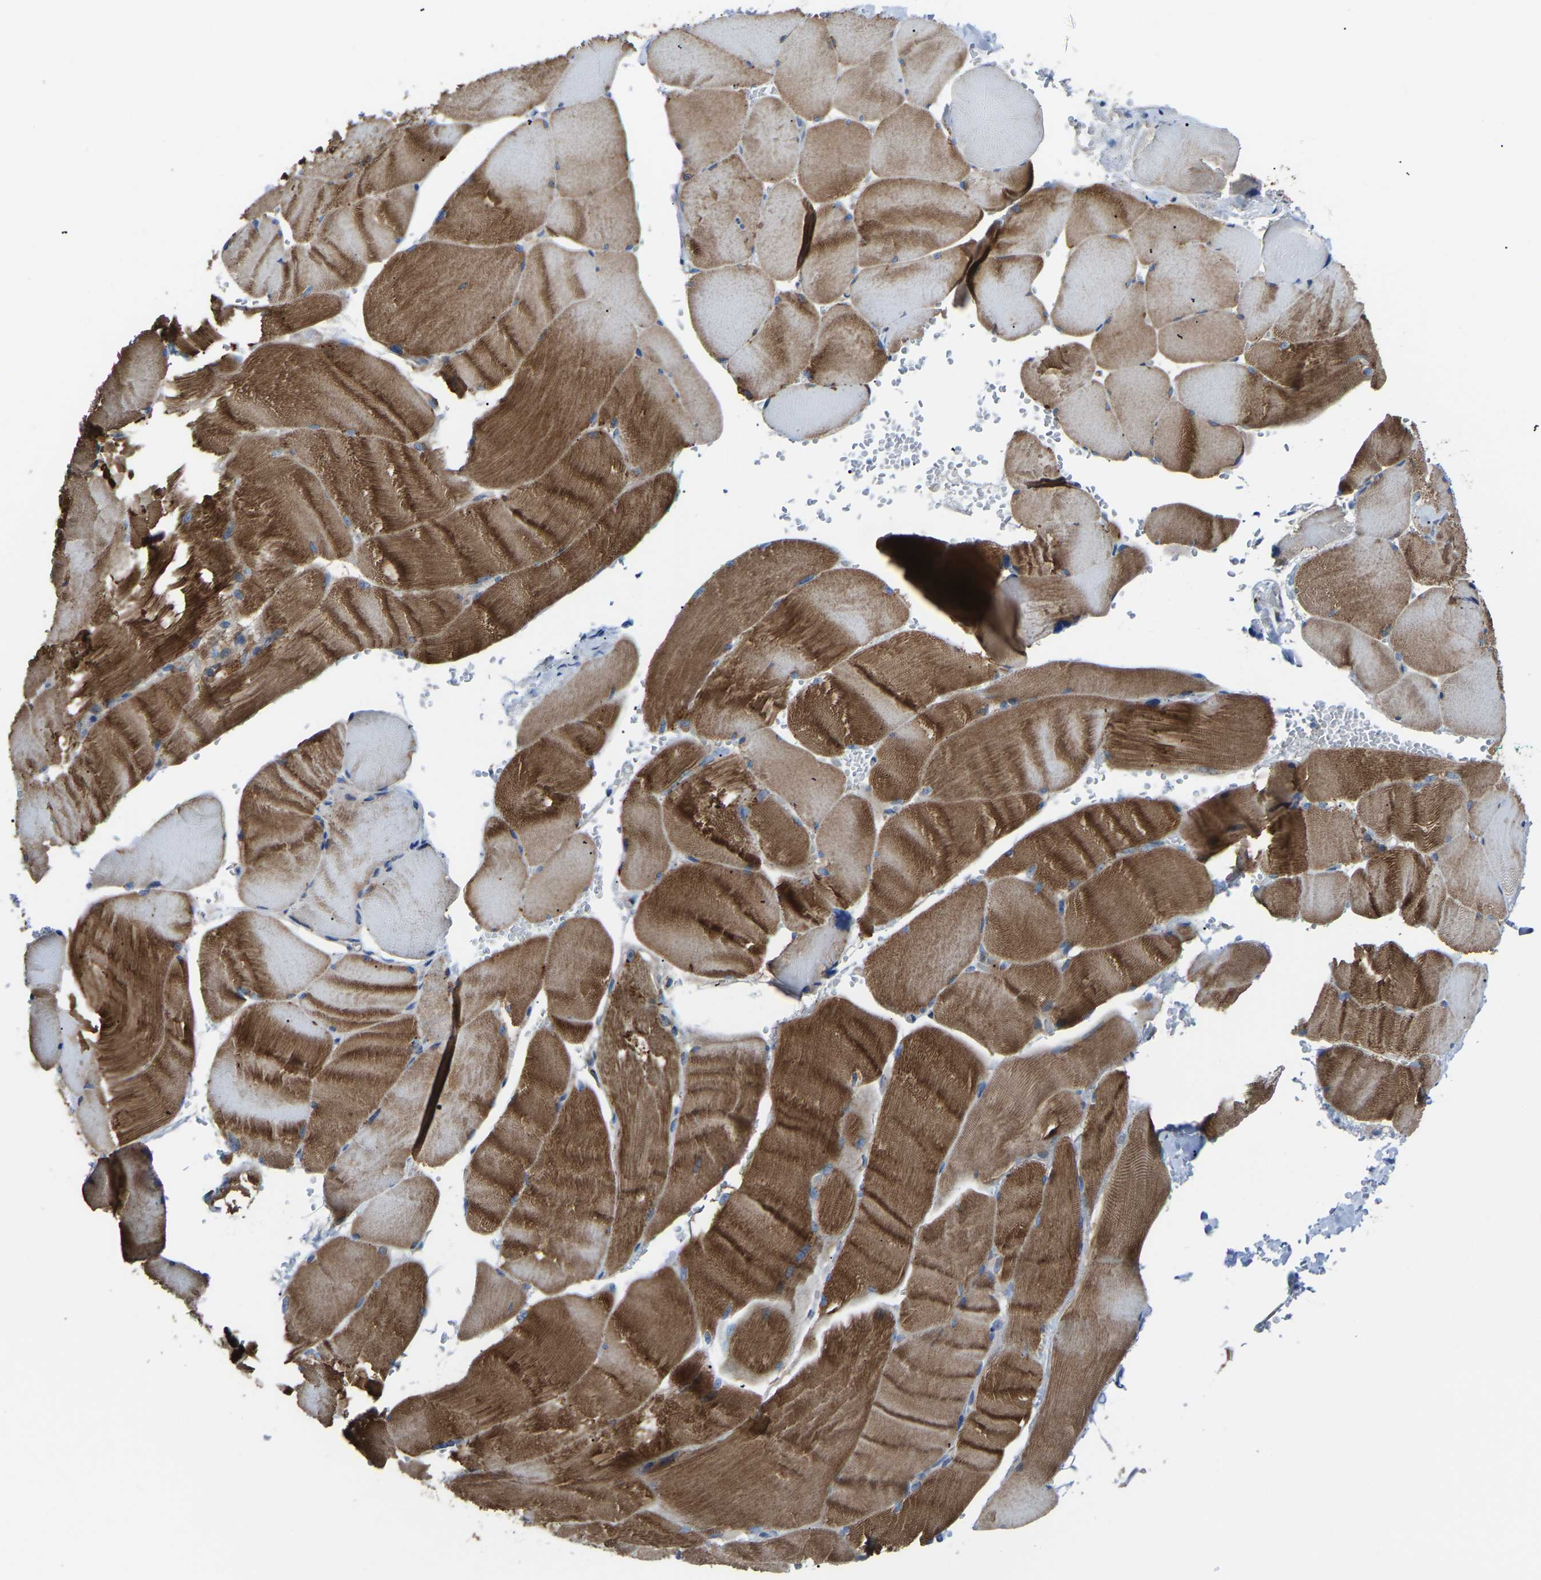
{"staining": {"intensity": "strong", "quantity": ">75%", "location": "cytoplasmic/membranous"}, "tissue": "skeletal muscle", "cell_type": "Myocytes", "image_type": "normal", "snomed": [{"axis": "morphology", "description": "Normal tissue, NOS"}, {"axis": "topography", "description": "Skin"}, {"axis": "topography", "description": "Skeletal muscle"}], "caption": "Protein expression analysis of benign human skeletal muscle reveals strong cytoplasmic/membranous expression in about >75% of myocytes.", "gene": "CANT1", "patient": {"sex": "male", "age": 83}}